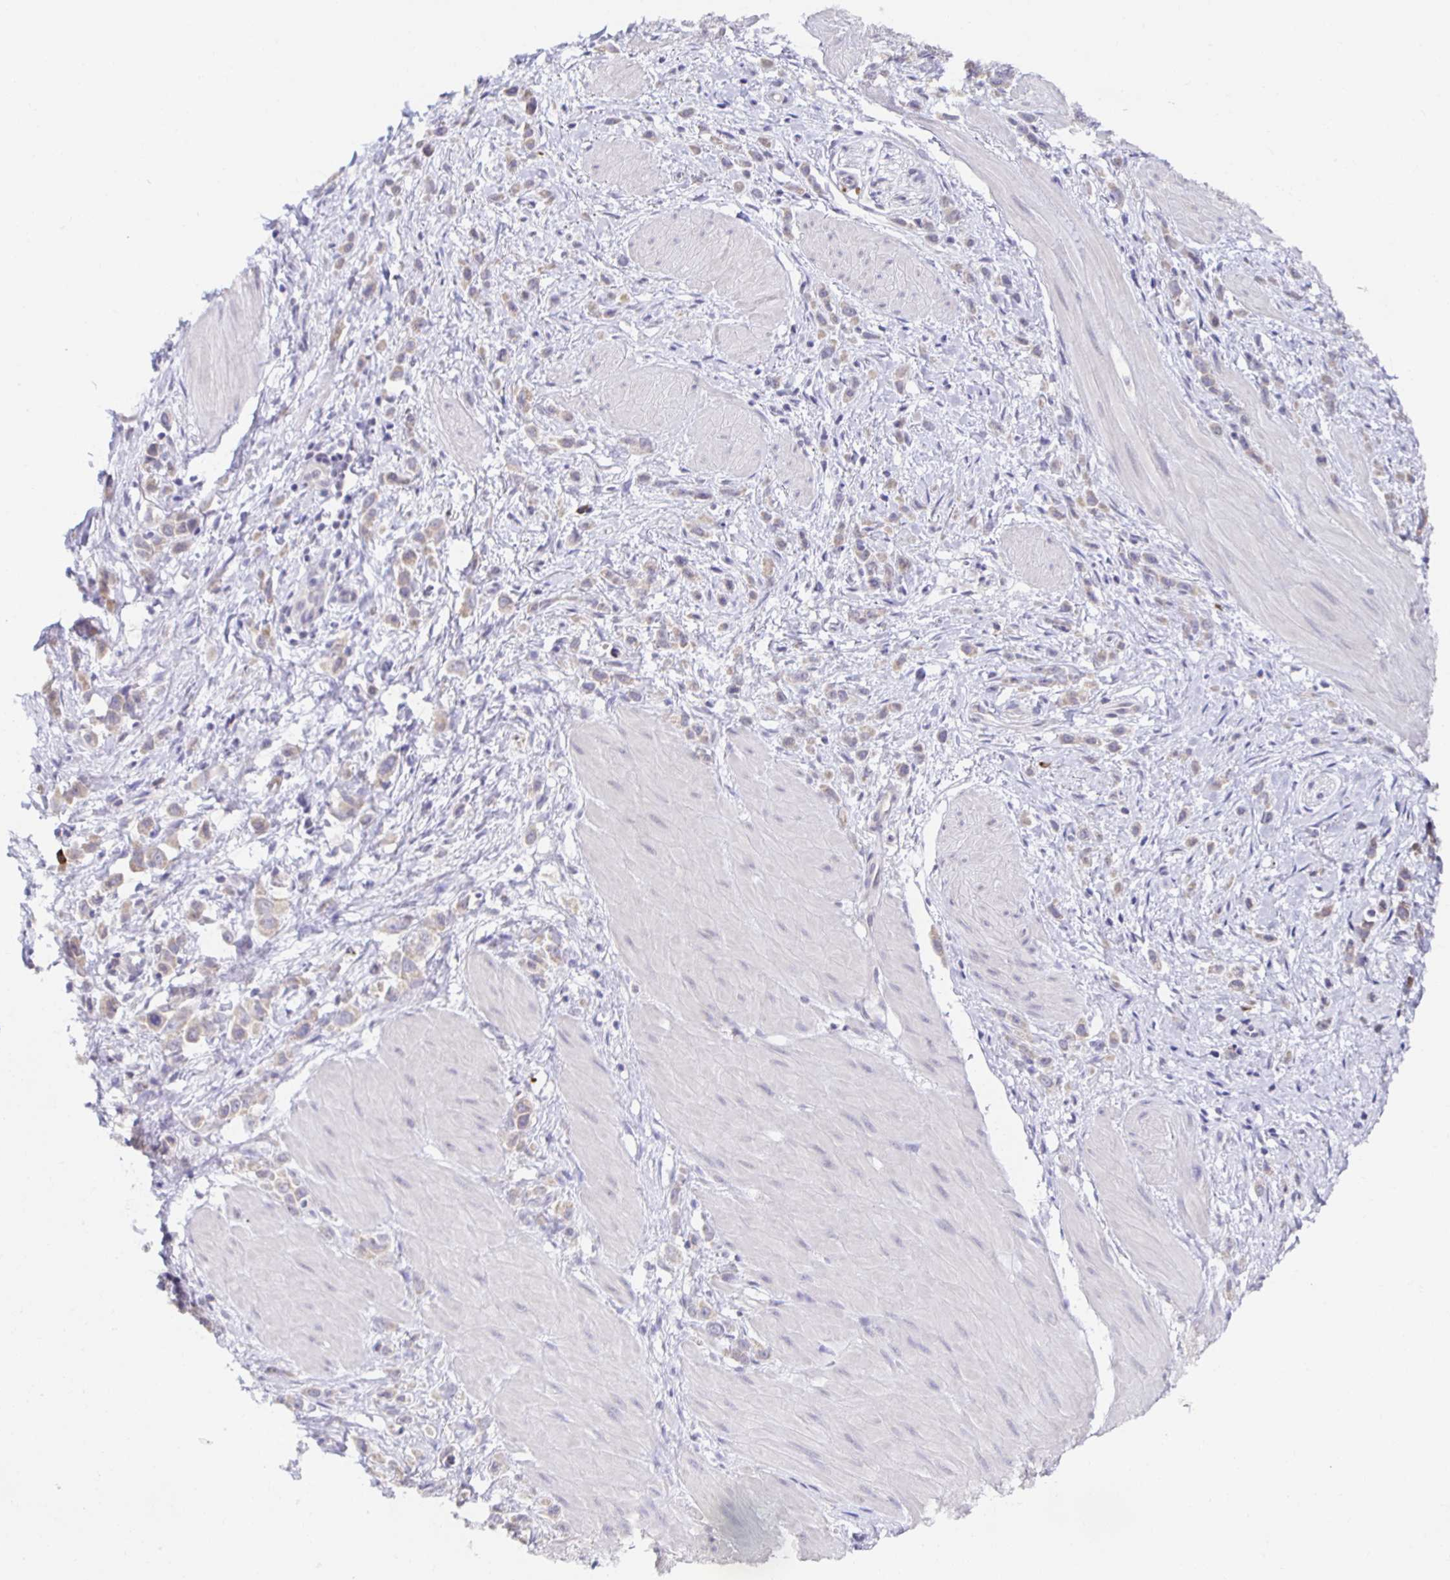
{"staining": {"intensity": "weak", "quantity": "25%-75%", "location": "cytoplasmic/membranous"}, "tissue": "stomach cancer", "cell_type": "Tumor cells", "image_type": "cancer", "snomed": [{"axis": "morphology", "description": "Adenocarcinoma, NOS"}, {"axis": "topography", "description": "Stomach"}], "caption": "Stomach adenocarcinoma was stained to show a protein in brown. There is low levels of weak cytoplasmic/membranous staining in approximately 25%-75% of tumor cells.", "gene": "BAD", "patient": {"sex": "male", "age": 47}}